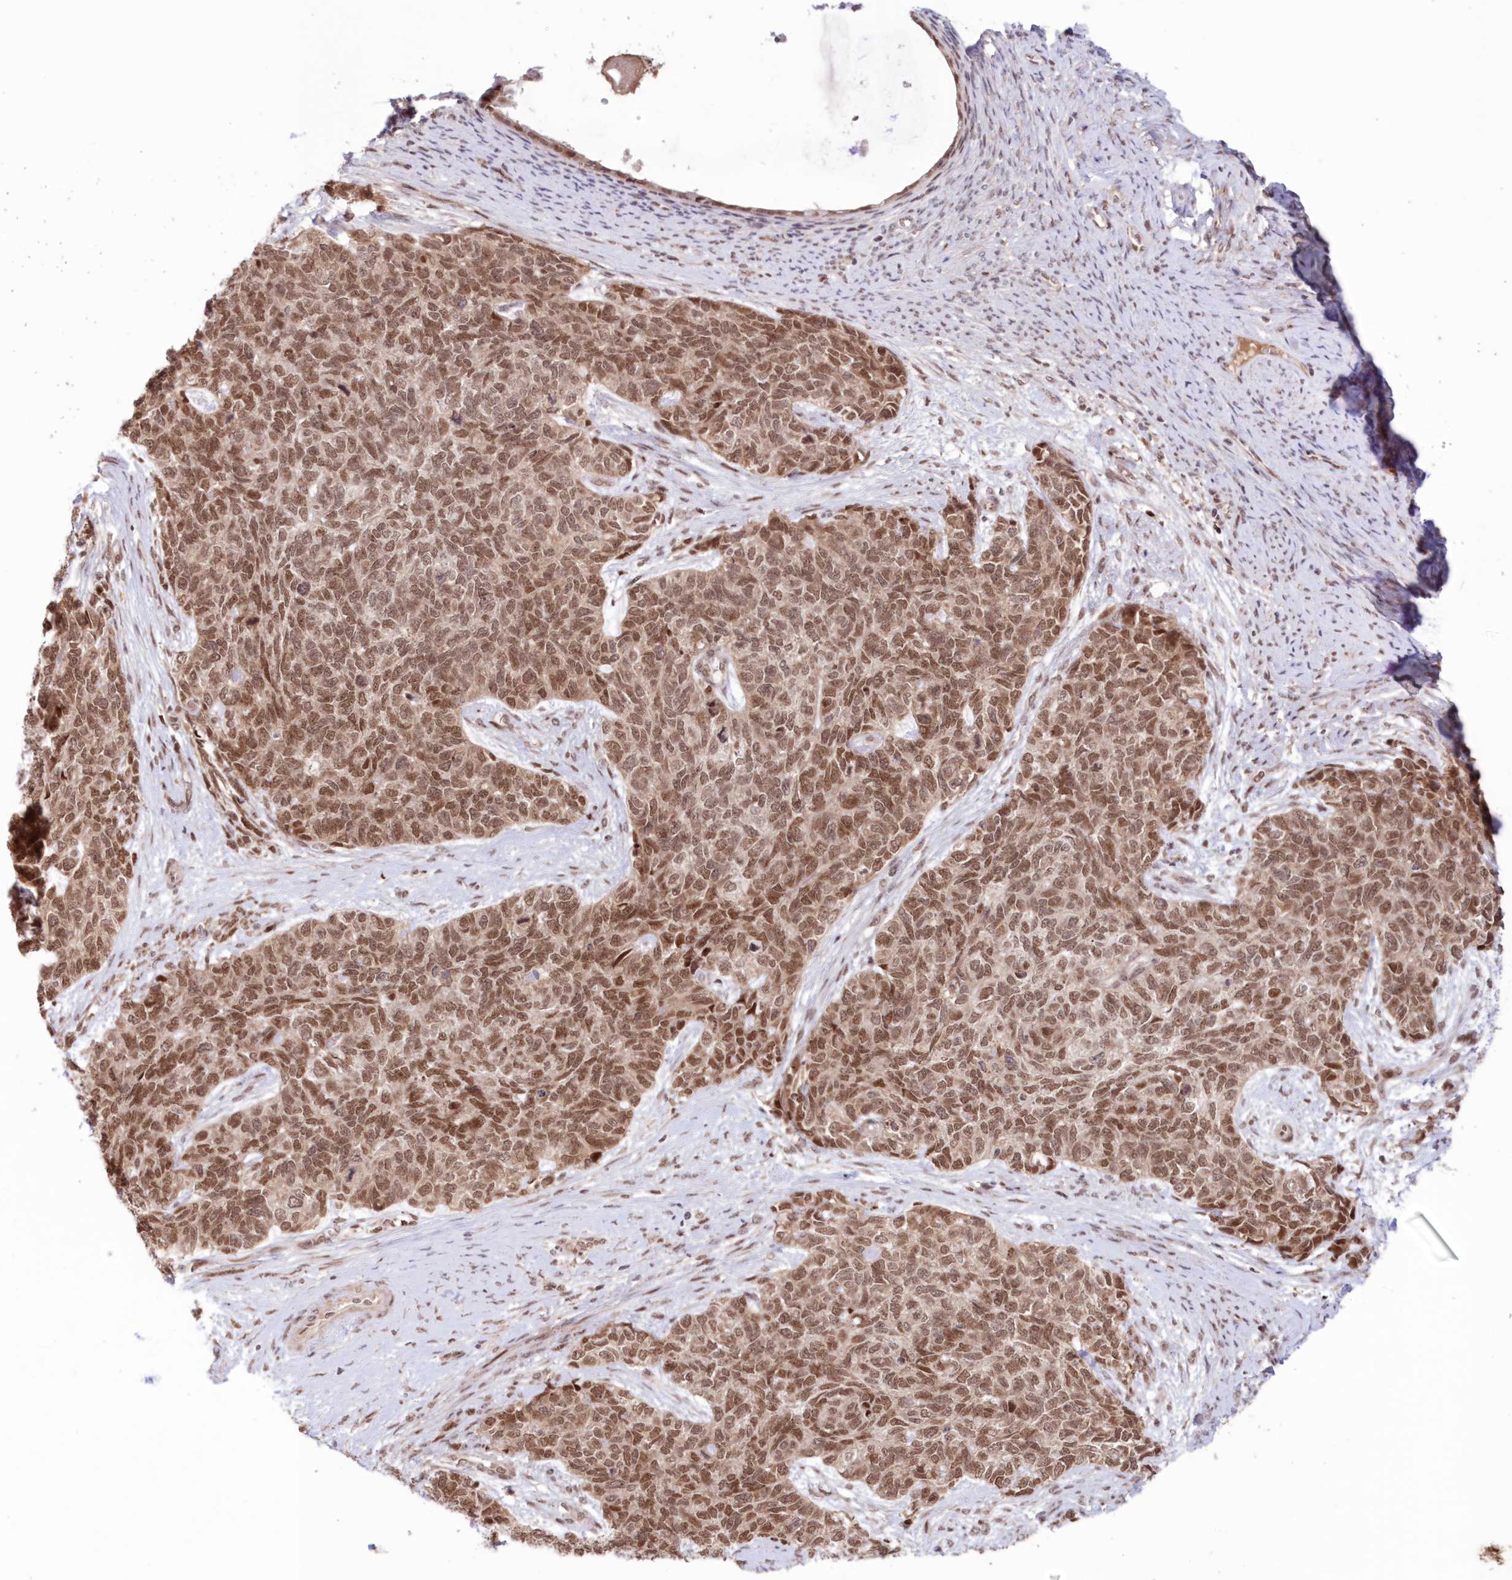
{"staining": {"intensity": "moderate", "quantity": ">75%", "location": "nuclear"}, "tissue": "cervical cancer", "cell_type": "Tumor cells", "image_type": "cancer", "snomed": [{"axis": "morphology", "description": "Squamous cell carcinoma, NOS"}, {"axis": "topography", "description": "Cervix"}], "caption": "Immunohistochemical staining of cervical squamous cell carcinoma exhibits medium levels of moderate nuclear protein expression in approximately >75% of tumor cells.", "gene": "NOA1", "patient": {"sex": "female", "age": 63}}